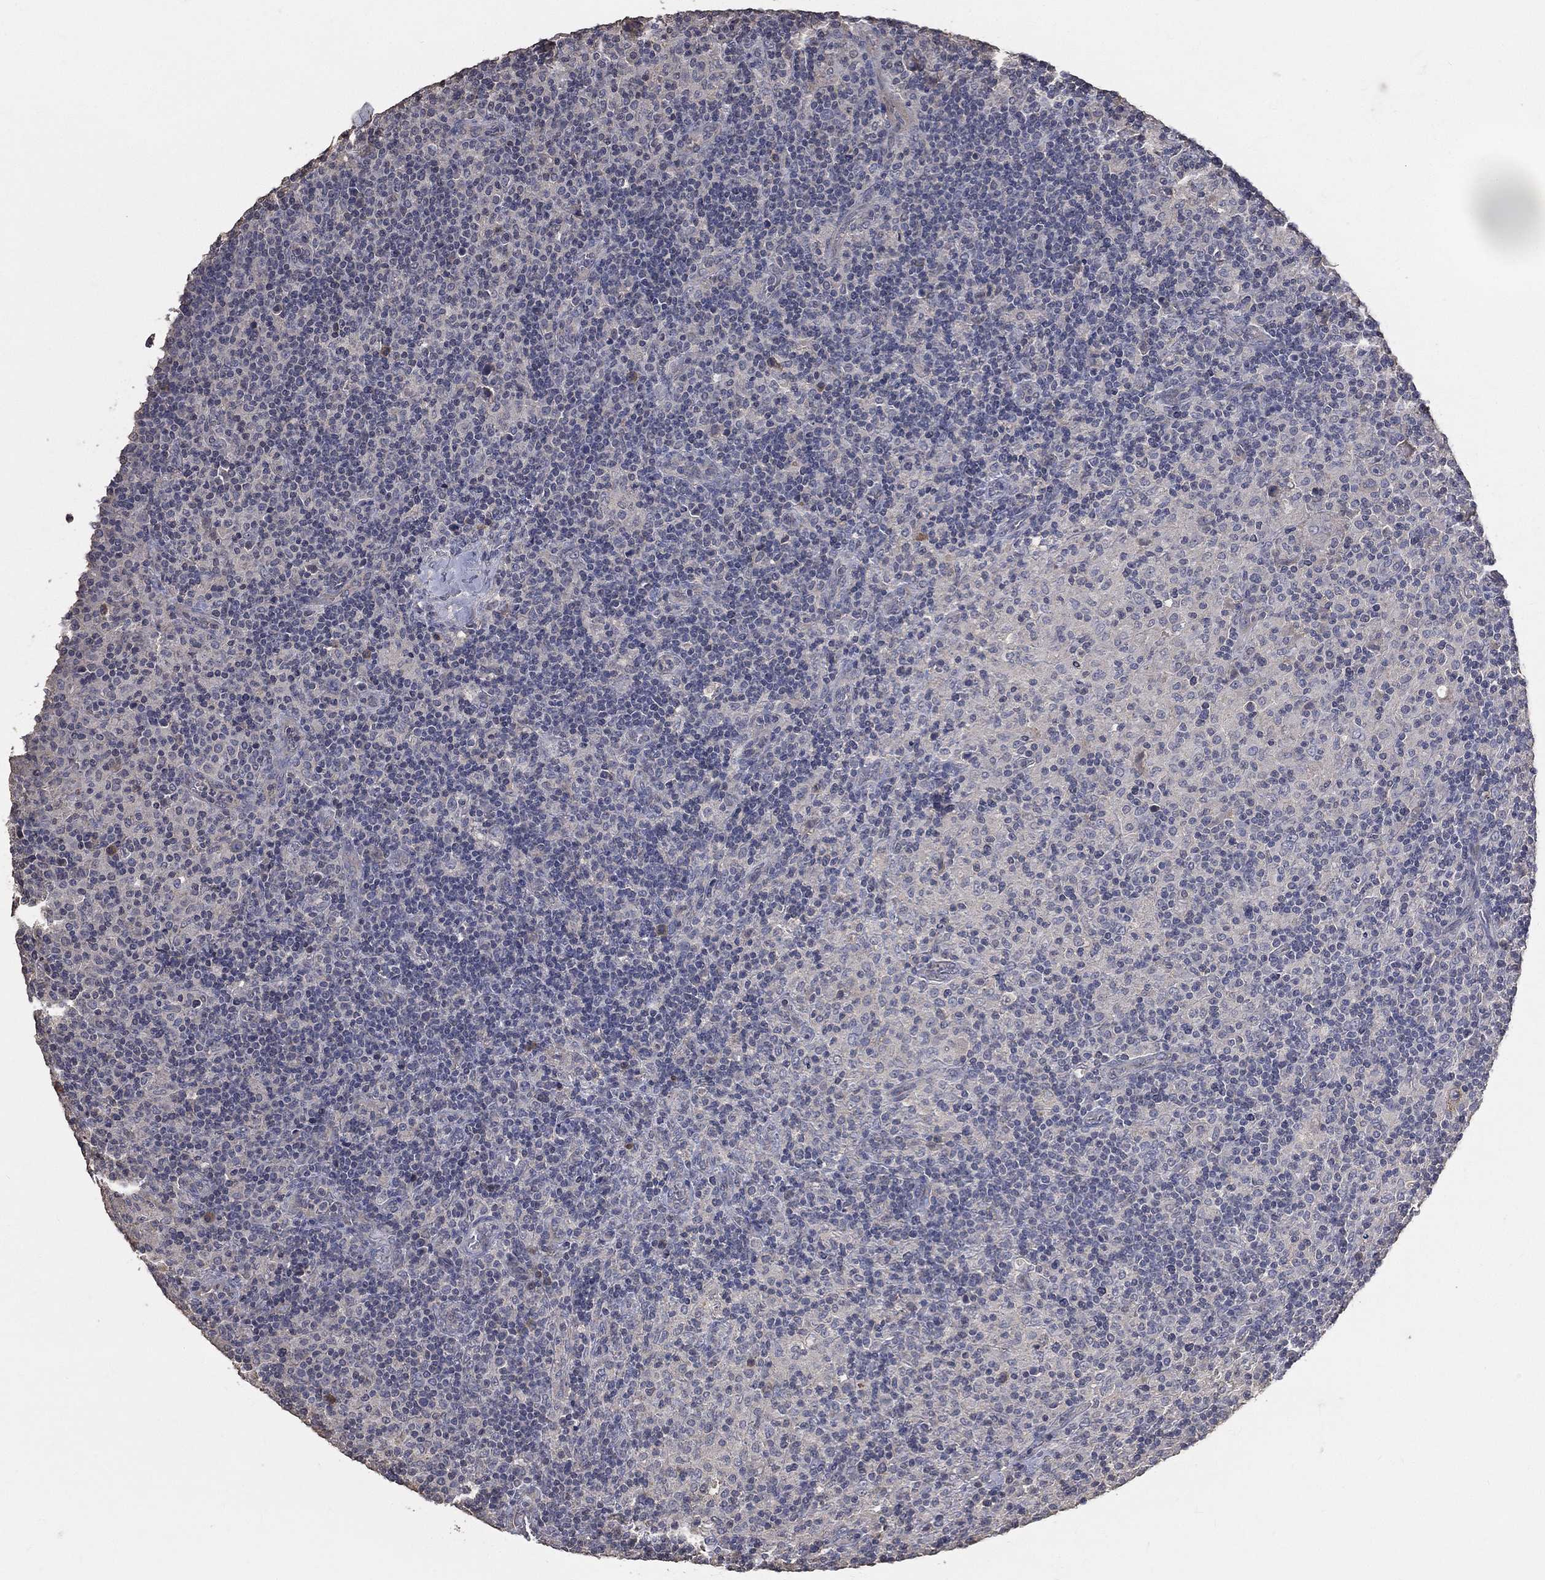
{"staining": {"intensity": "negative", "quantity": "none", "location": "none"}, "tissue": "lymphoma", "cell_type": "Tumor cells", "image_type": "cancer", "snomed": [{"axis": "morphology", "description": "Hodgkin's disease, NOS"}, {"axis": "topography", "description": "Lymph node"}], "caption": "Micrograph shows no significant protein positivity in tumor cells of Hodgkin's disease.", "gene": "SNAP25", "patient": {"sex": "male", "age": 70}}